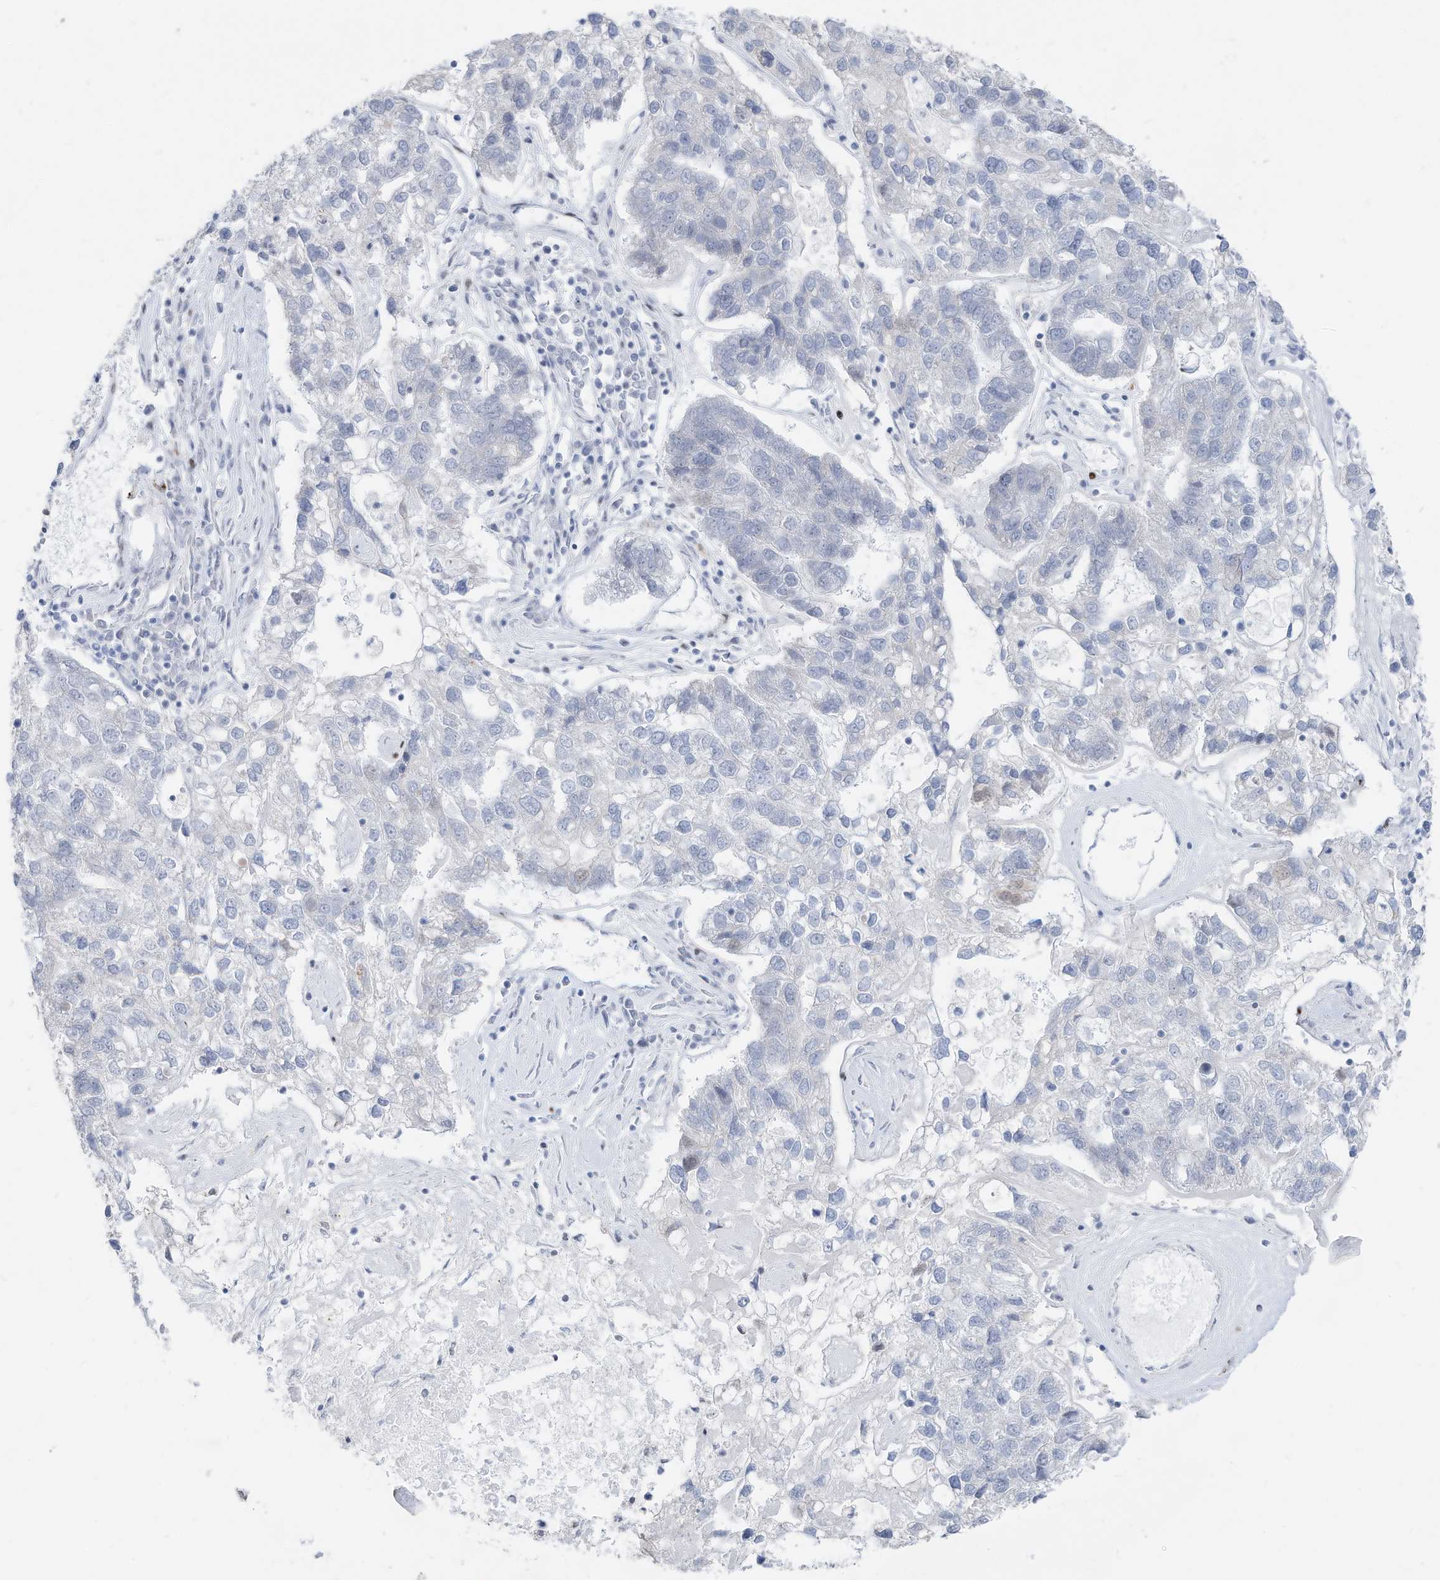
{"staining": {"intensity": "negative", "quantity": "none", "location": "none"}, "tissue": "pancreatic cancer", "cell_type": "Tumor cells", "image_type": "cancer", "snomed": [{"axis": "morphology", "description": "Adenocarcinoma, NOS"}, {"axis": "topography", "description": "Pancreas"}], "caption": "Tumor cells are negative for brown protein staining in pancreatic adenocarcinoma. (Brightfield microscopy of DAB immunohistochemistry (IHC) at high magnification).", "gene": "FRS3", "patient": {"sex": "female", "age": 61}}